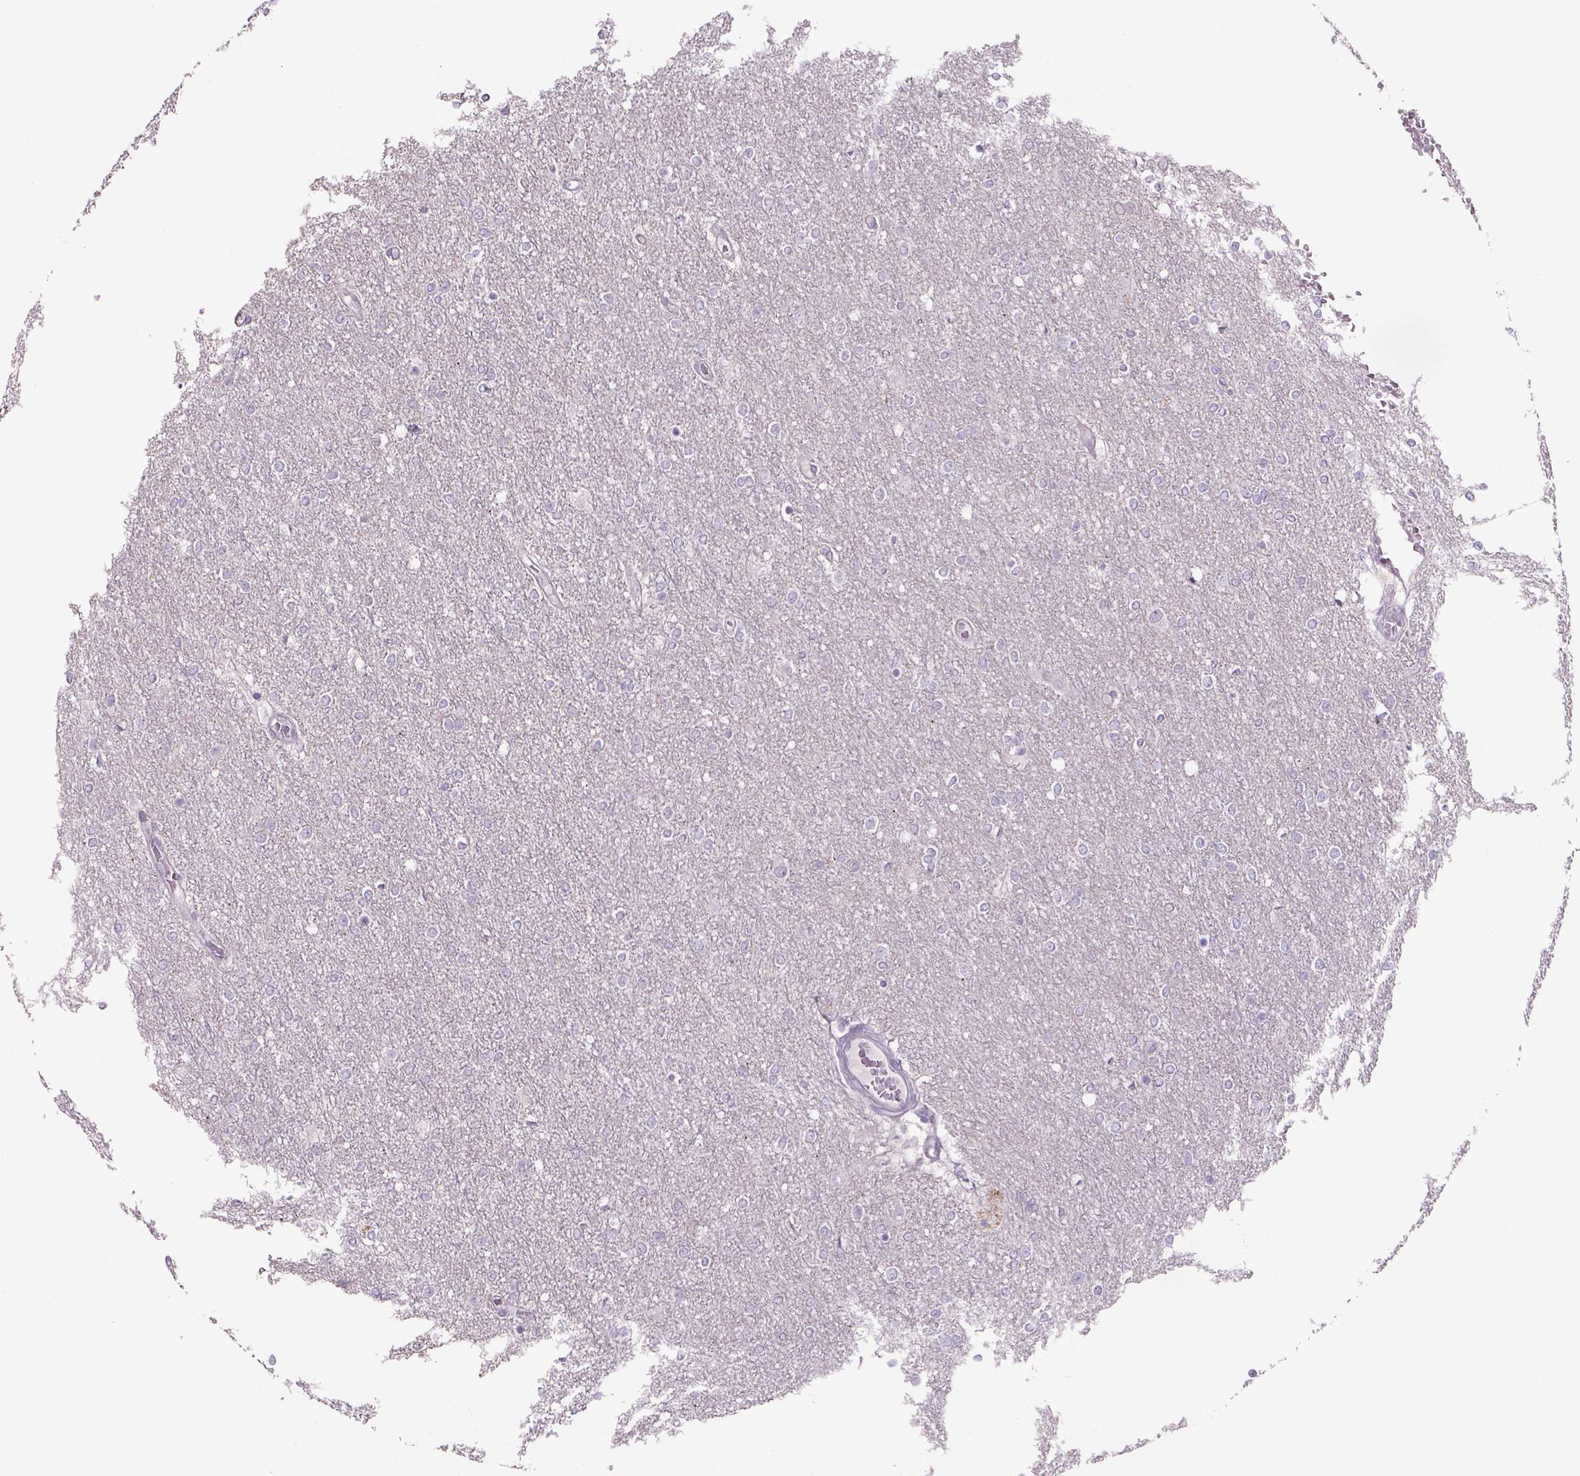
{"staining": {"intensity": "negative", "quantity": "none", "location": "none"}, "tissue": "glioma", "cell_type": "Tumor cells", "image_type": "cancer", "snomed": [{"axis": "morphology", "description": "Glioma, malignant, High grade"}, {"axis": "topography", "description": "Brain"}], "caption": "Human glioma stained for a protein using IHC reveals no expression in tumor cells.", "gene": "ADGRV1", "patient": {"sex": "female", "age": 61}}